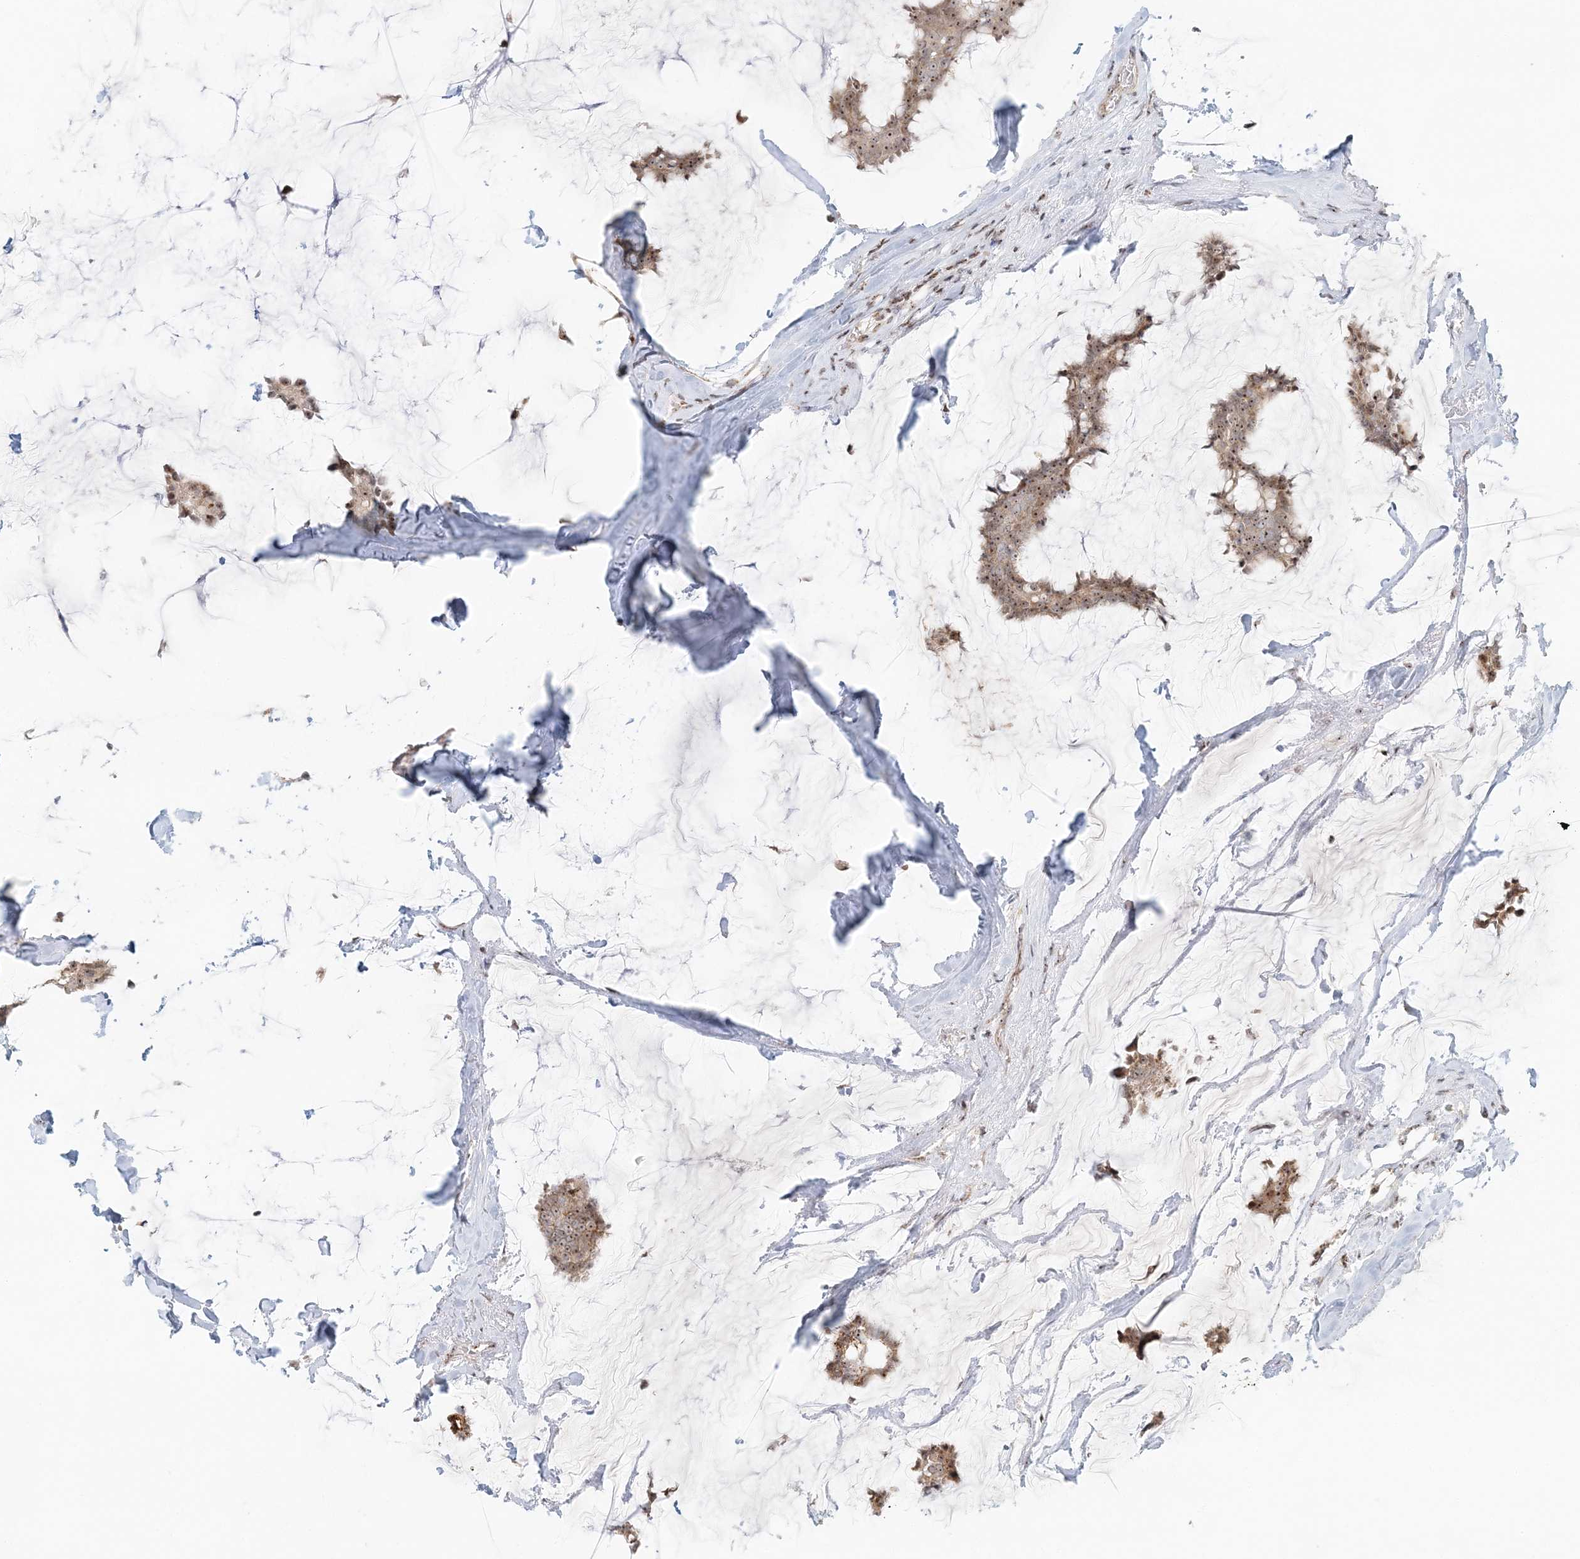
{"staining": {"intensity": "moderate", "quantity": ">75%", "location": "cytoplasmic/membranous,nuclear"}, "tissue": "breast cancer", "cell_type": "Tumor cells", "image_type": "cancer", "snomed": [{"axis": "morphology", "description": "Duct carcinoma"}, {"axis": "topography", "description": "Breast"}], "caption": "Immunohistochemistry image of neoplastic tissue: breast cancer (intraductal carcinoma) stained using immunohistochemistry (IHC) exhibits medium levels of moderate protein expression localized specifically in the cytoplasmic/membranous and nuclear of tumor cells, appearing as a cytoplasmic/membranous and nuclear brown color.", "gene": "UBE2F", "patient": {"sex": "female", "age": 93}}